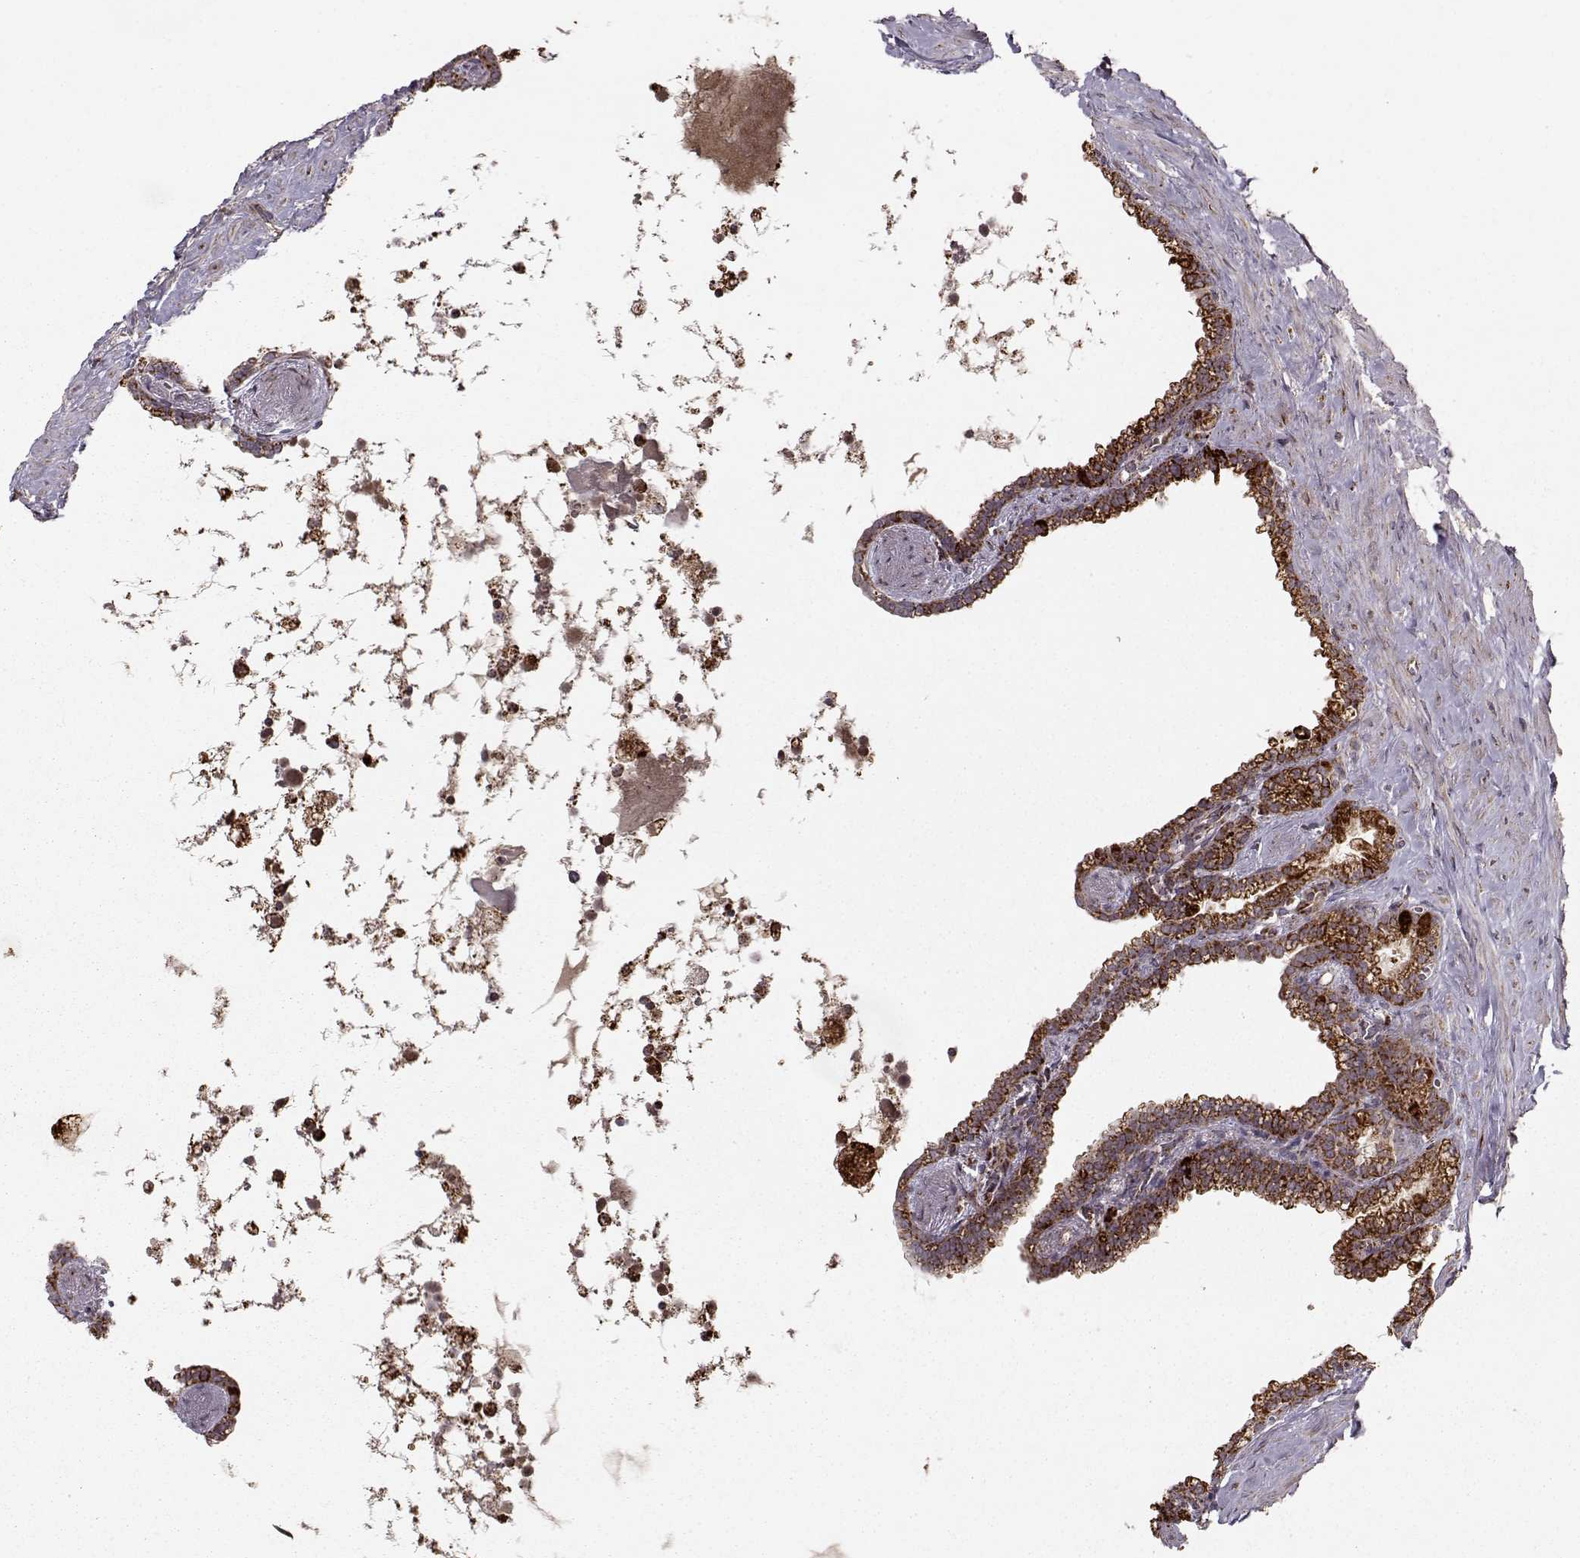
{"staining": {"intensity": "strong", "quantity": ">75%", "location": "cytoplasmic/membranous"}, "tissue": "seminal vesicle", "cell_type": "Glandular cells", "image_type": "normal", "snomed": [{"axis": "morphology", "description": "Normal tissue, NOS"}, {"axis": "morphology", "description": "Urothelial carcinoma, NOS"}, {"axis": "topography", "description": "Urinary bladder"}, {"axis": "topography", "description": "Seminal veicle"}], "caption": "Approximately >75% of glandular cells in benign seminal vesicle demonstrate strong cytoplasmic/membranous protein staining as visualized by brown immunohistochemical staining.", "gene": "CMTM3", "patient": {"sex": "male", "age": 76}}